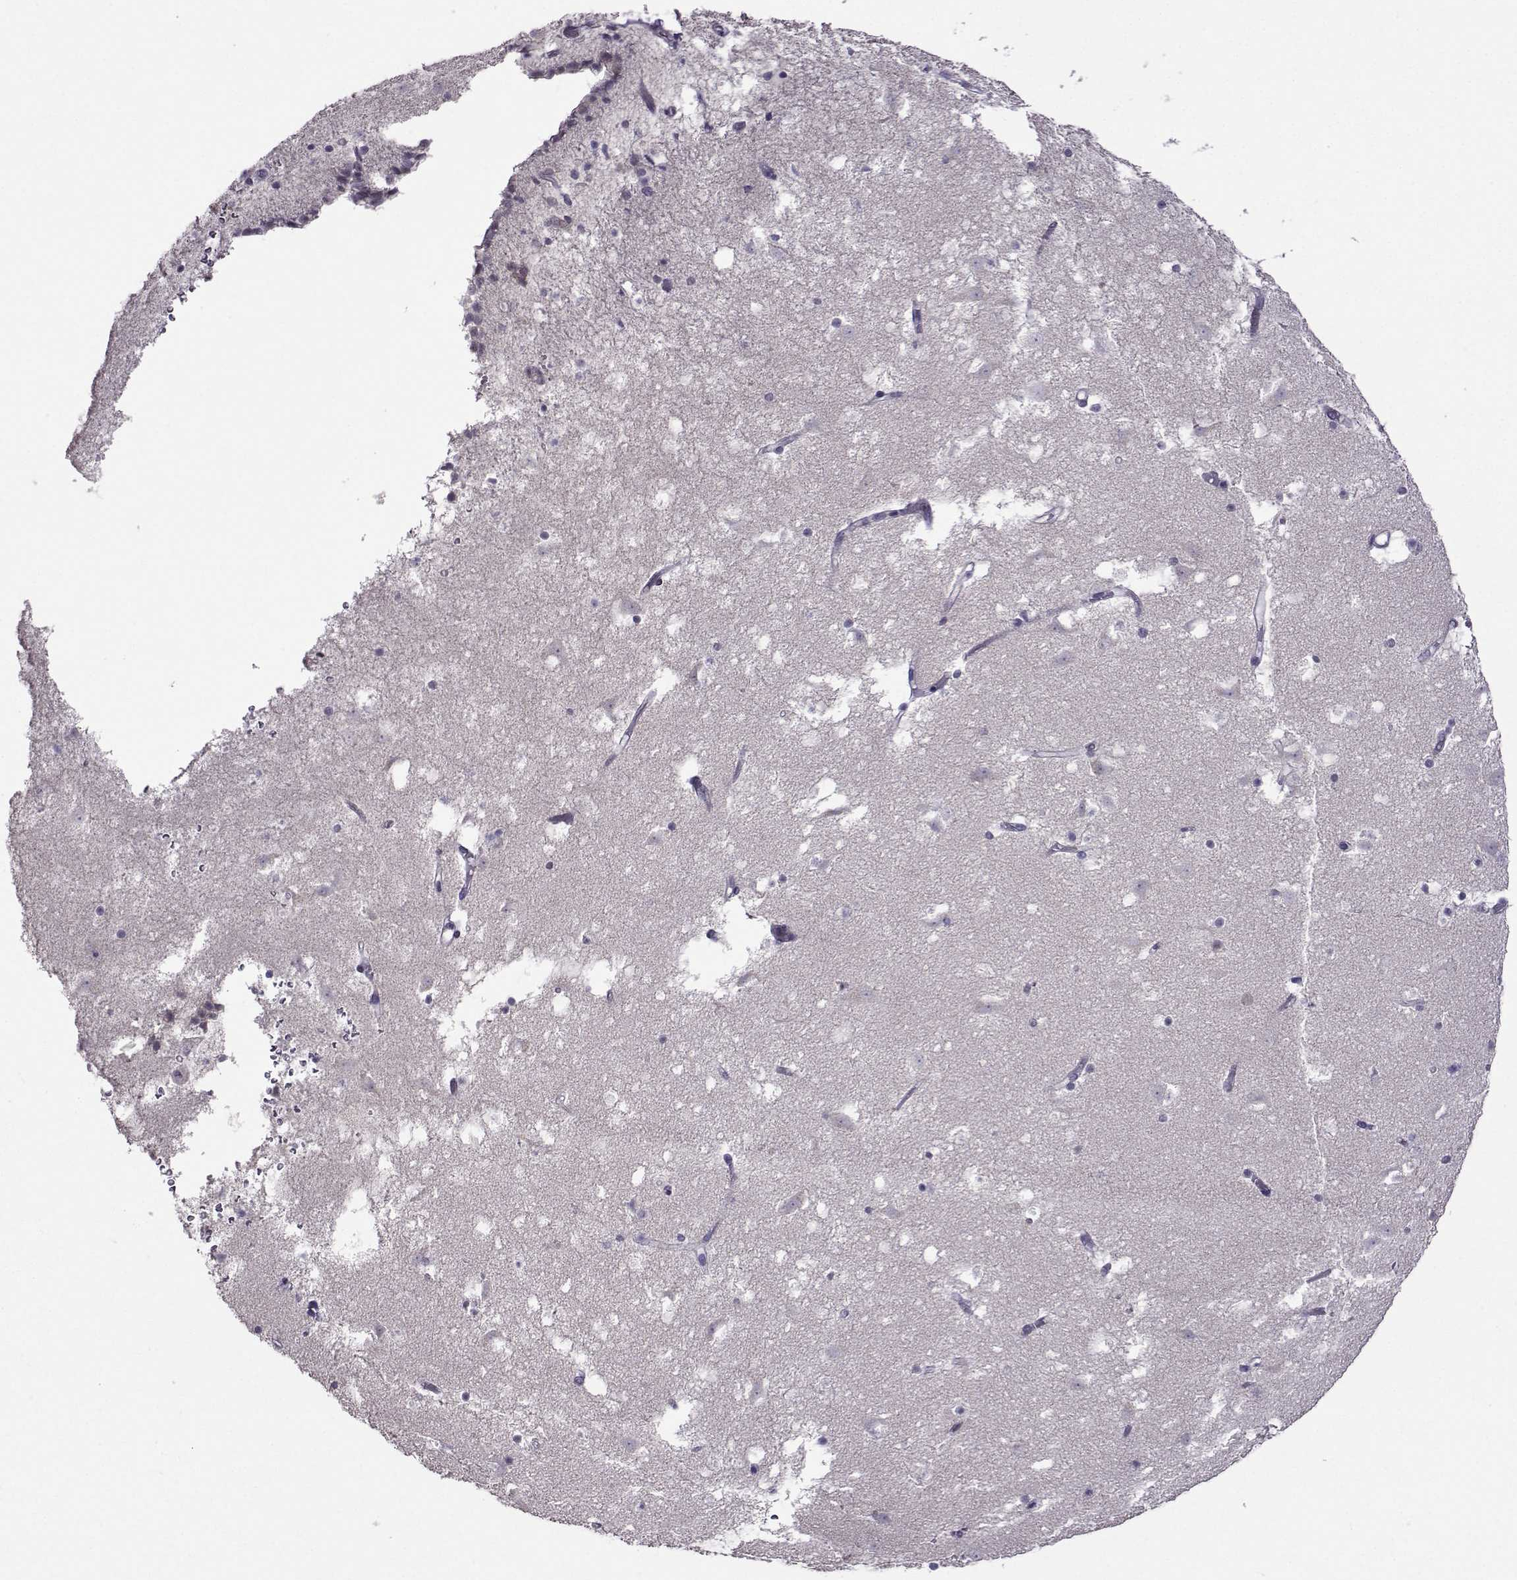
{"staining": {"intensity": "negative", "quantity": "none", "location": "none"}, "tissue": "caudate", "cell_type": "Glial cells", "image_type": "normal", "snomed": [{"axis": "morphology", "description": "Normal tissue, NOS"}, {"axis": "topography", "description": "Lateral ventricle wall"}], "caption": "The IHC histopathology image has no significant staining in glial cells of caudate. (DAB (3,3'-diaminobenzidine) immunohistochemistry with hematoxylin counter stain).", "gene": "DDX20", "patient": {"sex": "female", "age": 42}}